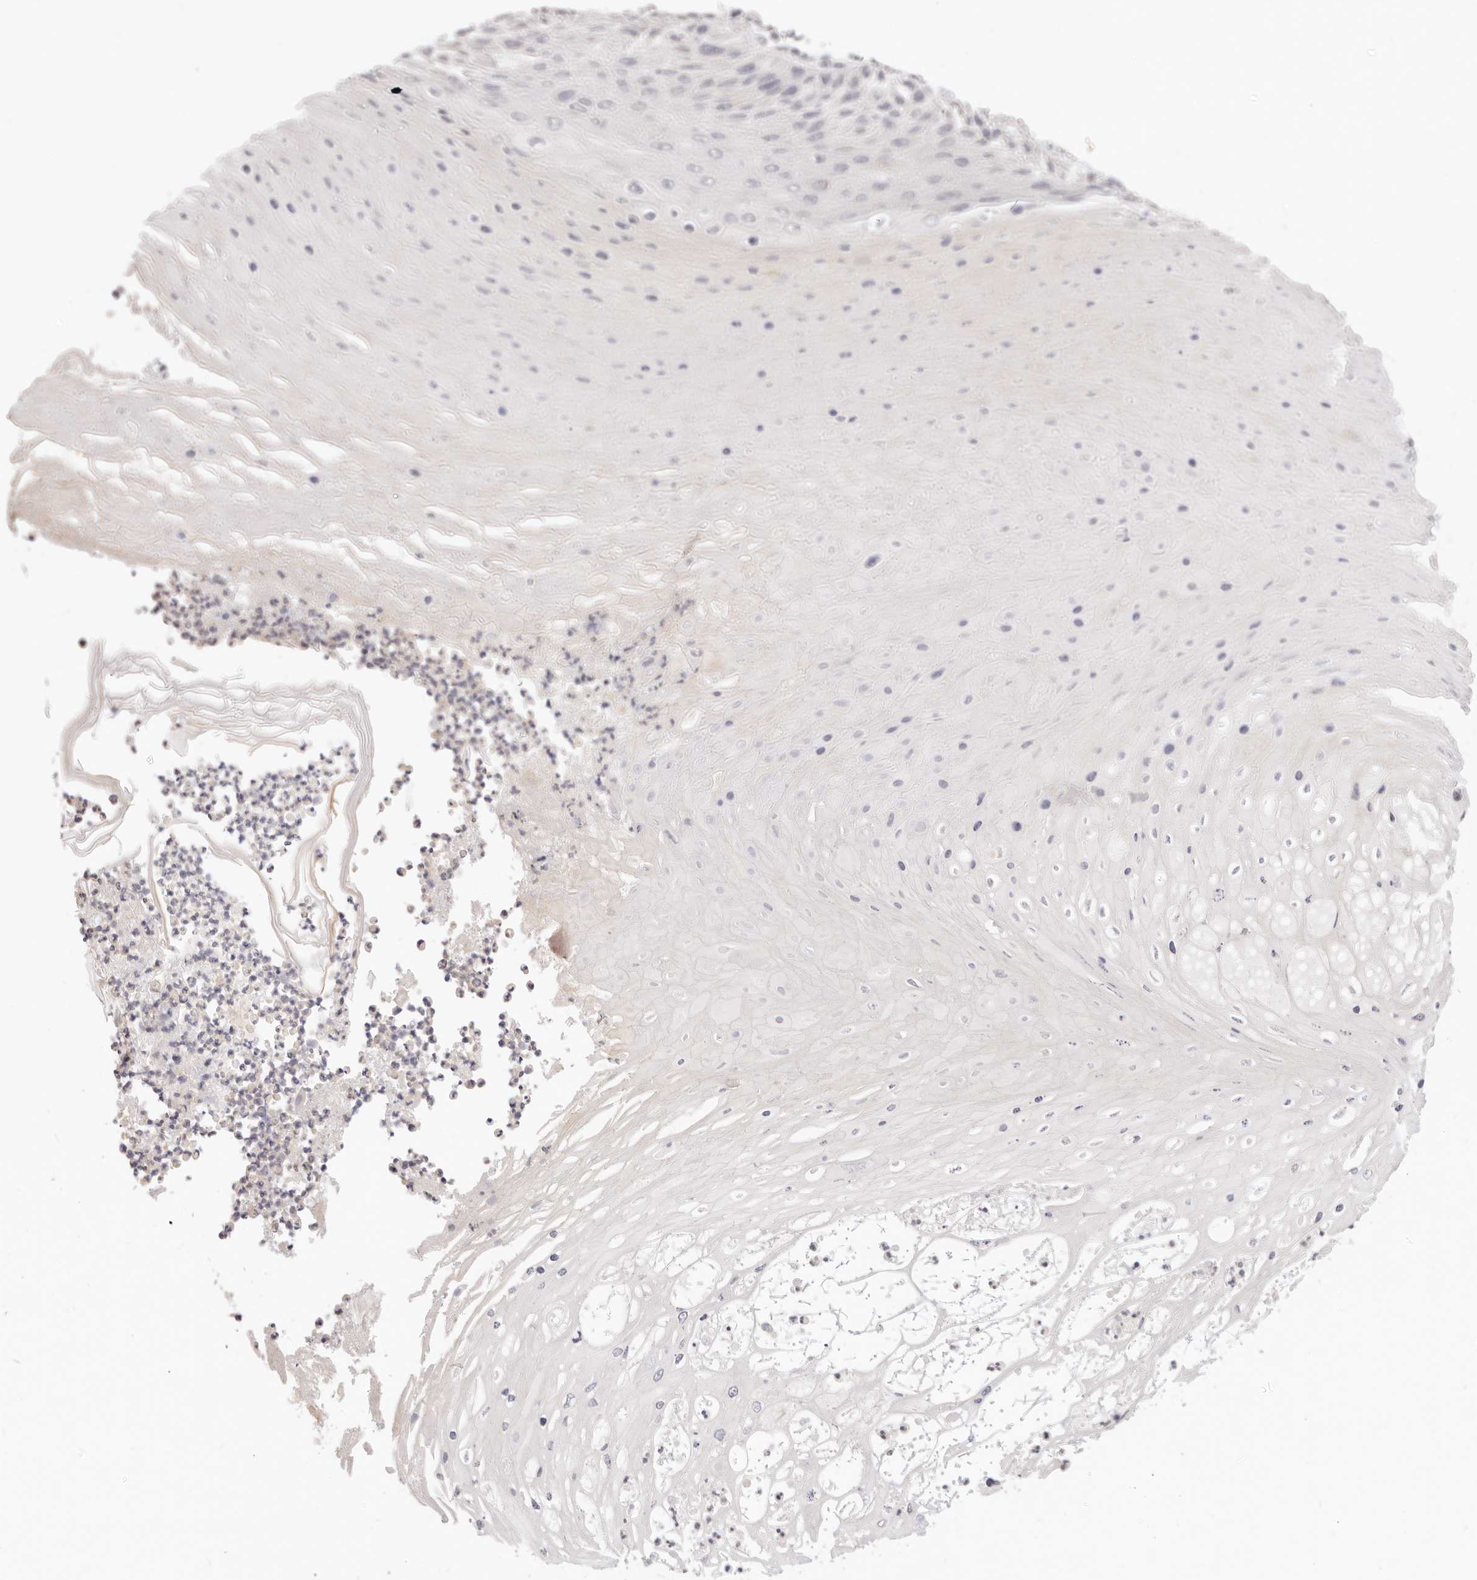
{"staining": {"intensity": "negative", "quantity": "none", "location": "none"}, "tissue": "skin cancer", "cell_type": "Tumor cells", "image_type": "cancer", "snomed": [{"axis": "morphology", "description": "Squamous cell carcinoma, NOS"}, {"axis": "topography", "description": "Skin"}], "caption": "The image reveals no staining of tumor cells in skin cancer (squamous cell carcinoma).", "gene": "GGPS1", "patient": {"sex": "female", "age": 88}}